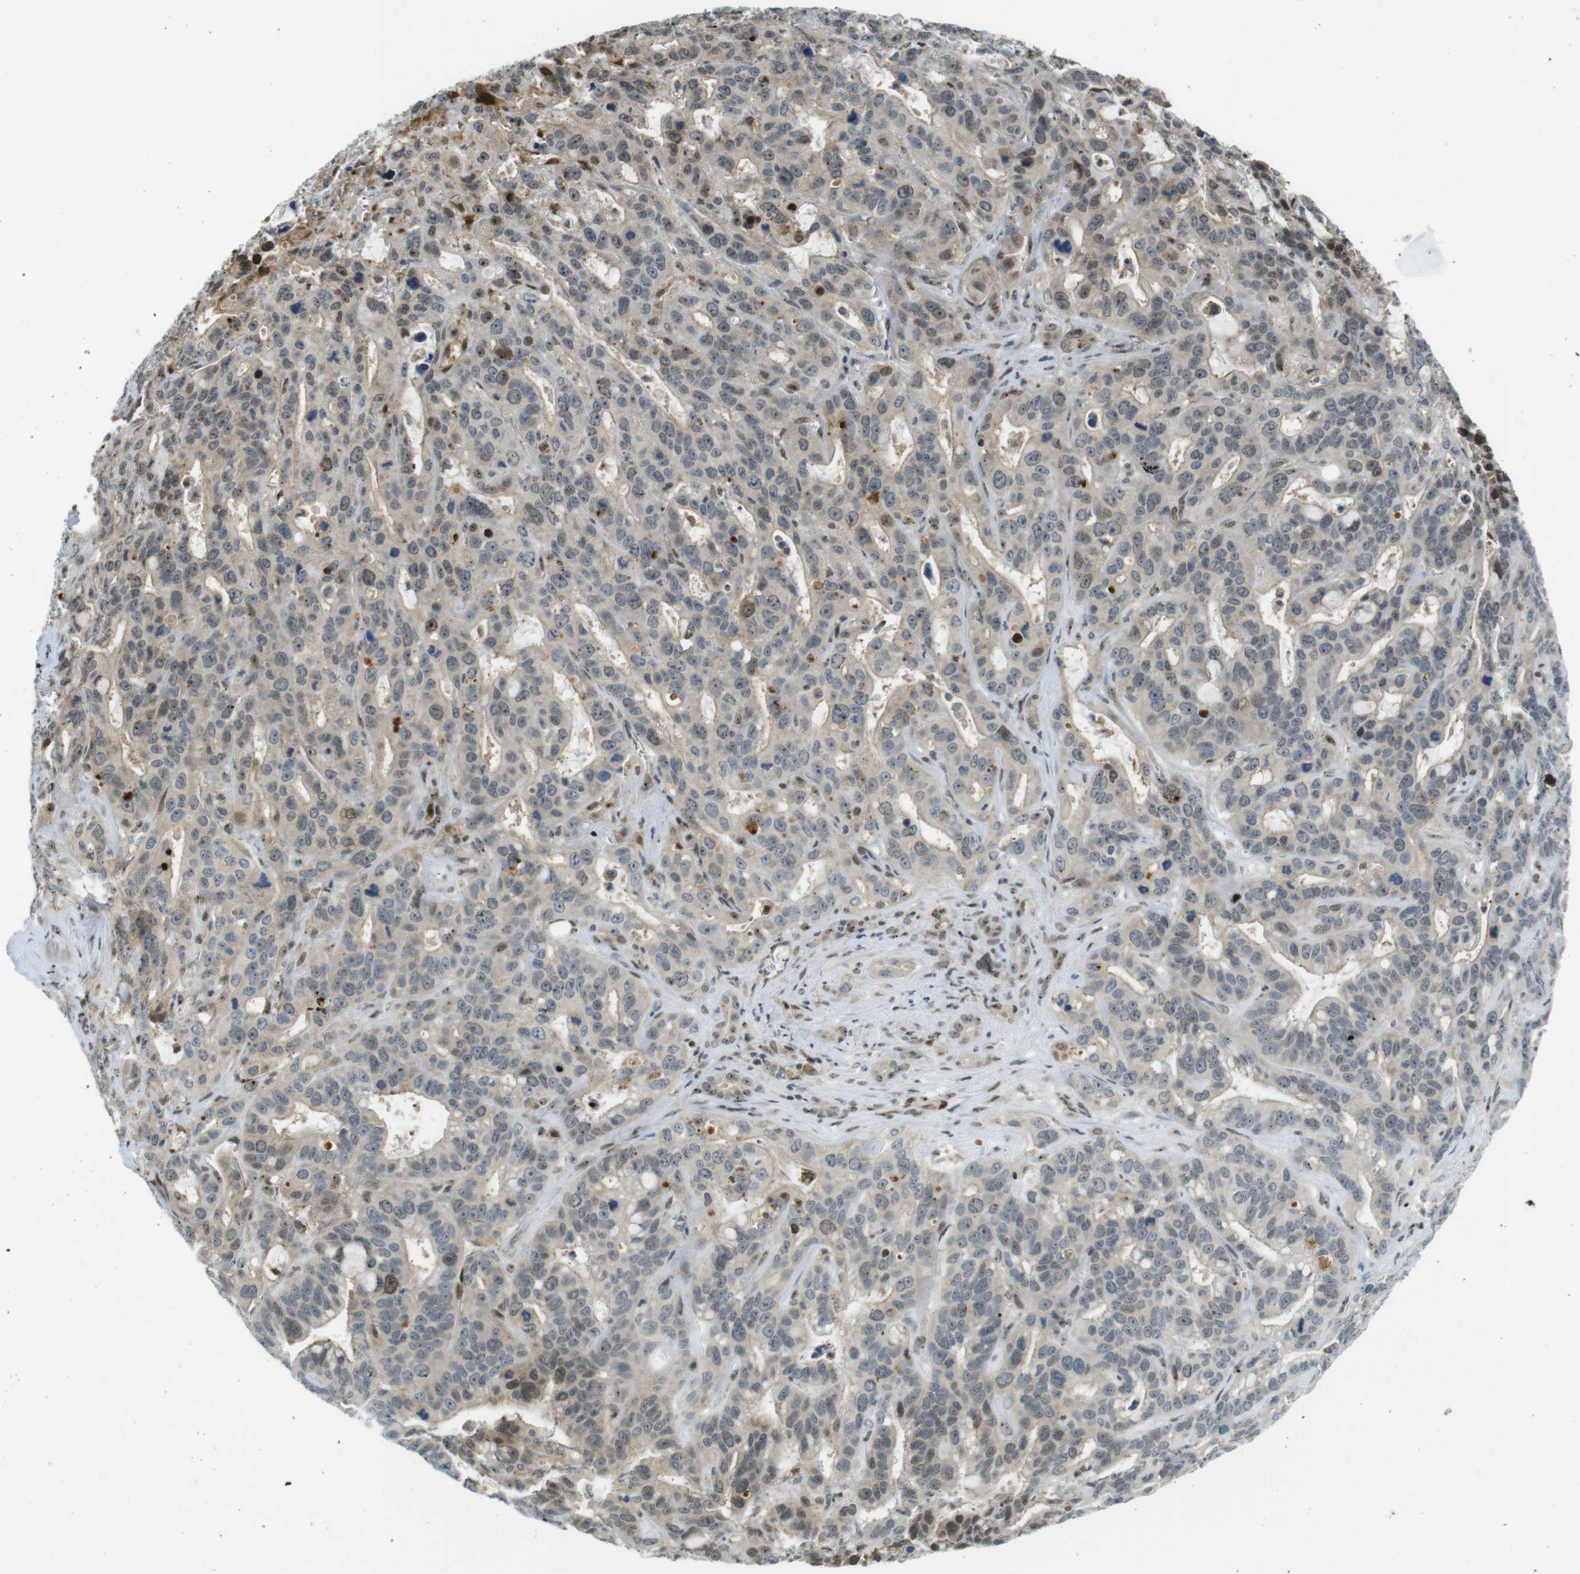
{"staining": {"intensity": "moderate", "quantity": "<25%", "location": "nuclear"}, "tissue": "liver cancer", "cell_type": "Tumor cells", "image_type": "cancer", "snomed": [{"axis": "morphology", "description": "Cholangiocarcinoma"}, {"axis": "topography", "description": "Liver"}], "caption": "Immunohistochemistry (IHC) of liver cancer exhibits low levels of moderate nuclear staining in approximately <25% of tumor cells.", "gene": "UBB", "patient": {"sex": "female", "age": 65}}